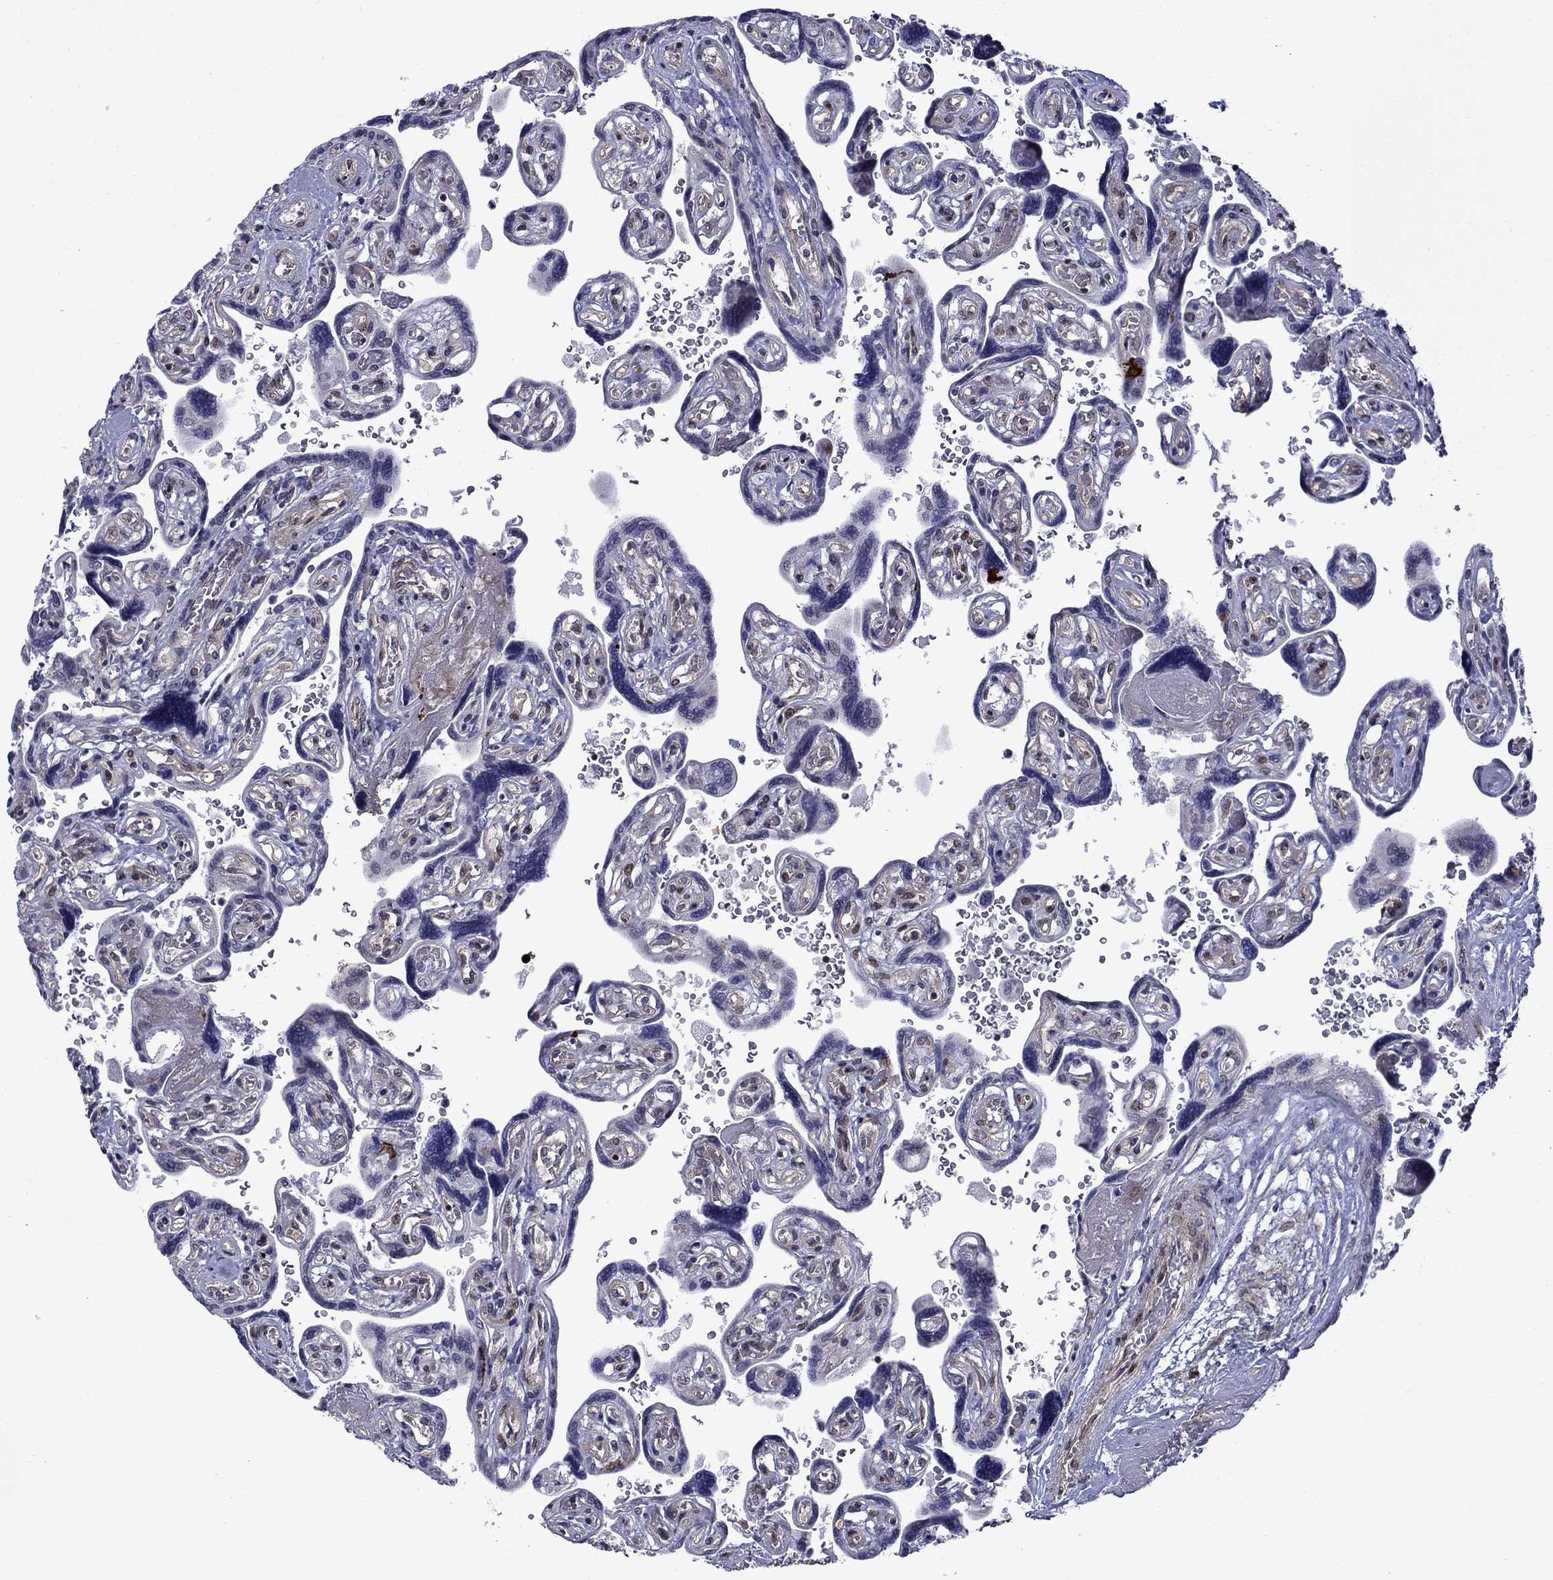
{"staining": {"intensity": "strong", "quantity": "<25%", "location": "nuclear"}, "tissue": "placenta", "cell_type": "Decidual cells", "image_type": "normal", "snomed": [{"axis": "morphology", "description": "Normal tissue, NOS"}, {"axis": "topography", "description": "Placenta"}], "caption": "This is a photomicrograph of immunohistochemistry staining of normal placenta, which shows strong expression in the nuclear of decidual cells.", "gene": "SURF2", "patient": {"sex": "female", "age": 32}}